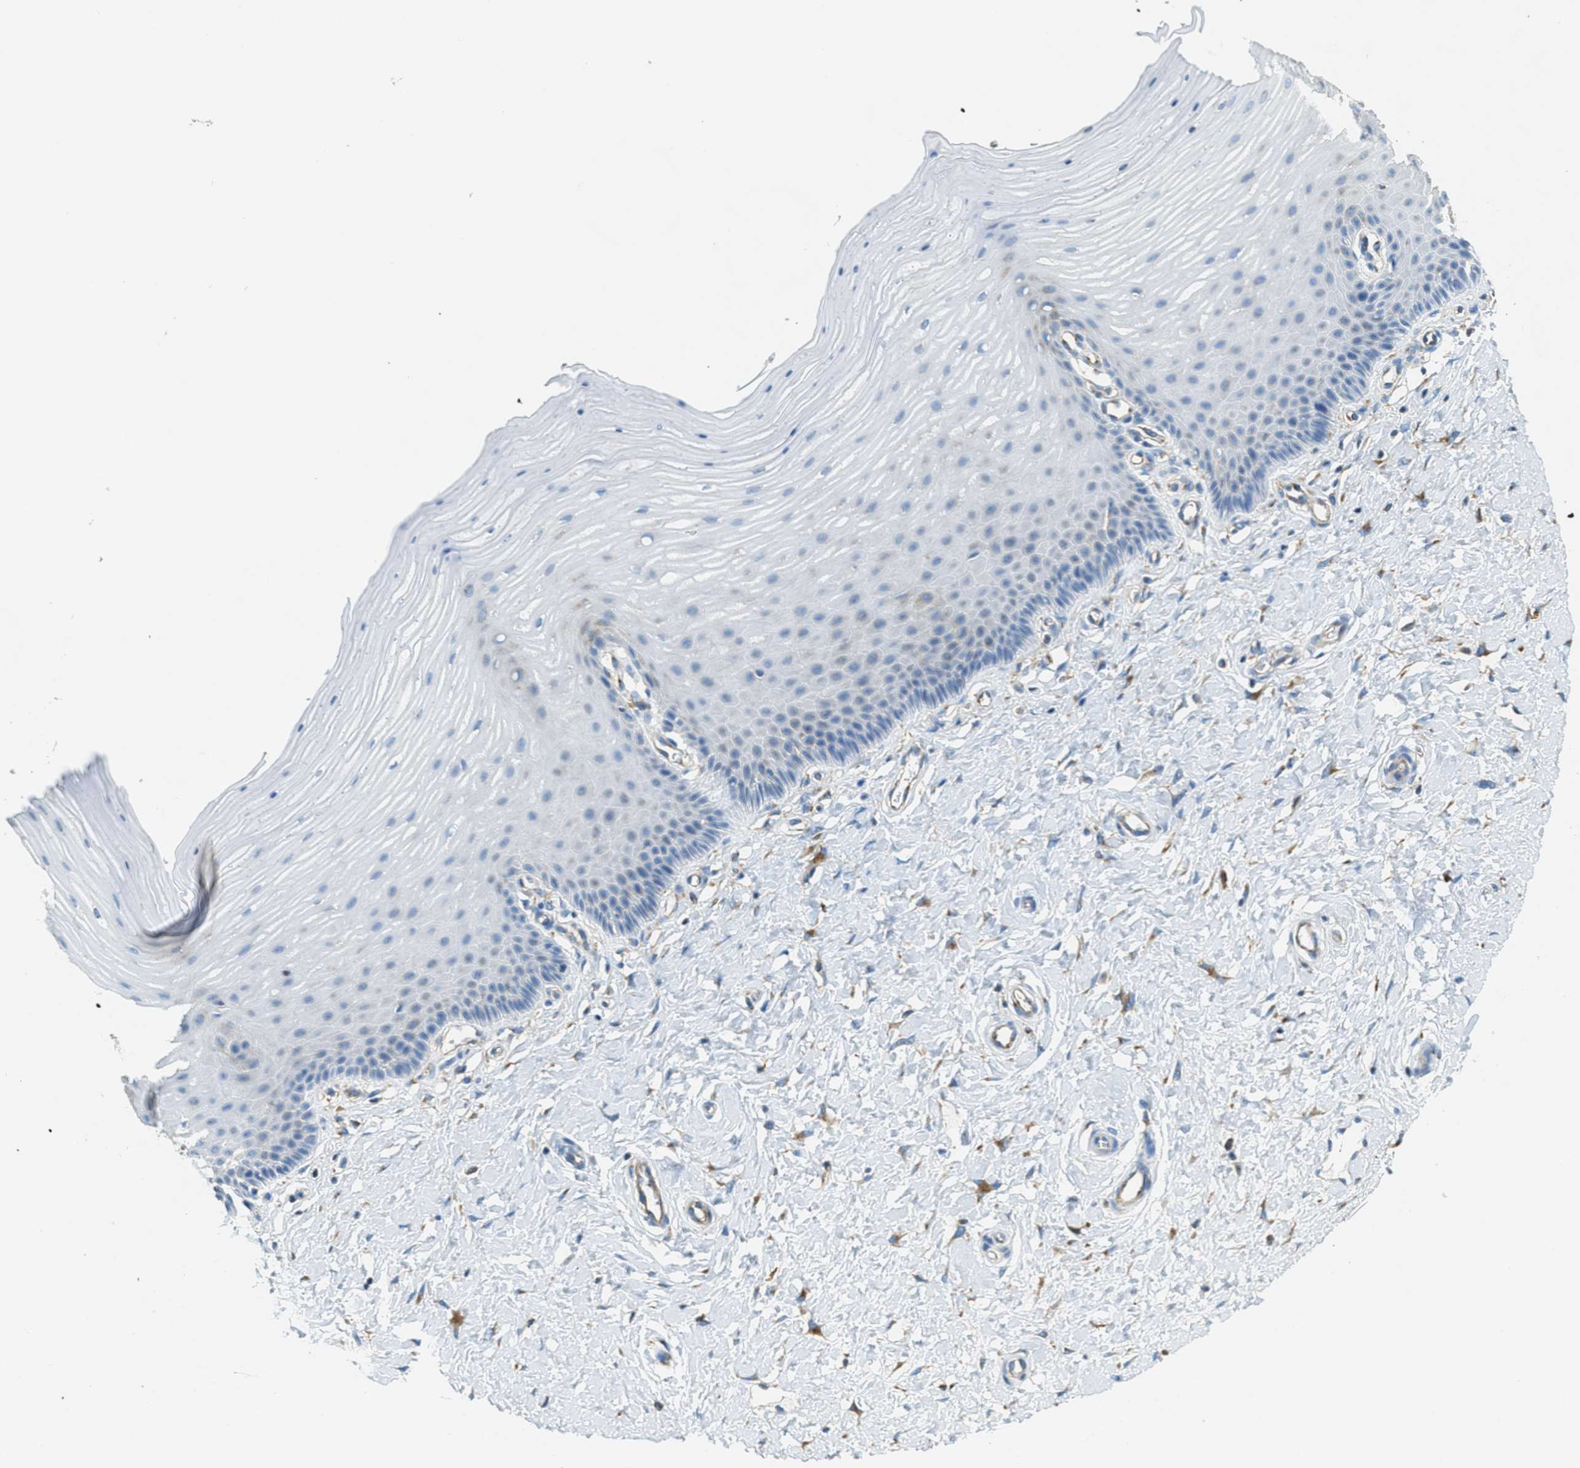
{"staining": {"intensity": "negative", "quantity": "none", "location": "none"}, "tissue": "cervix", "cell_type": "Squamous epithelial cells", "image_type": "normal", "snomed": [{"axis": "morphology", "description": "Normal tissue, NOS"}, {"axis": "topography", "description": "Cervix"}], "caption": "There is no significant expression in squamous epithelial cells of cervix. (DAB immunohistochemistry (IHC) visualized using brightfield microscopy, high magnification).", "gene": "AP2B1", "patient": {"sex": "female", "age": 55}}